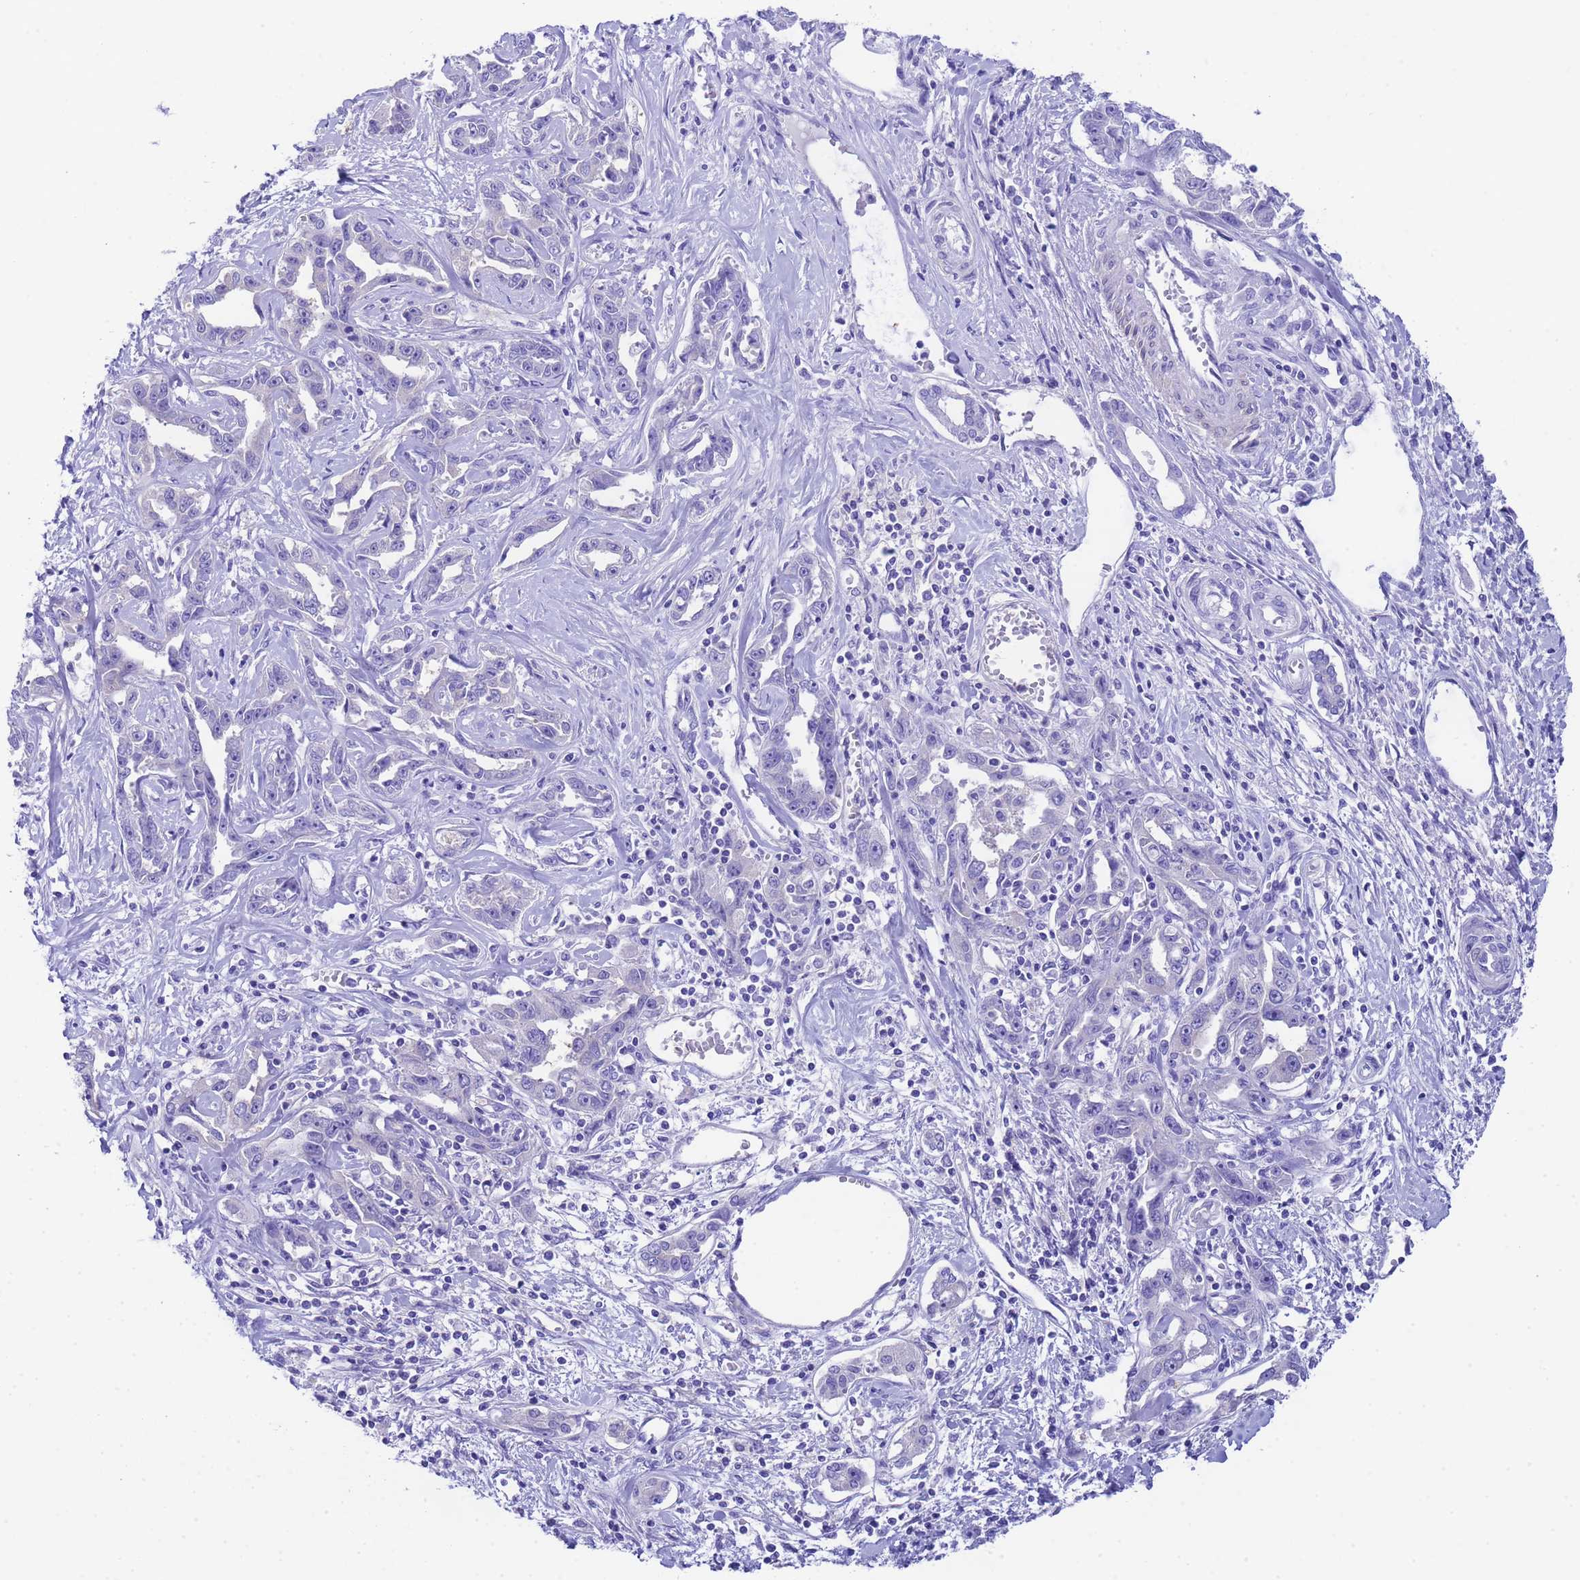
{"staining": {"intensity": "negative", "quantity": "none", "location": "none"}, "tissue": "liver cancer", "cell_type": "Tumor cells", "image_type": "cancer", "snomed": [{"axis": "morphology", "description": "Cholangiocarcinoma"}, {"axis": "topography", "description": "Liver"}], "caption": "DAB (3,3'-diaminobenzidine) immunohistochemical staining of liver cancer (cholangiocarcinoma) reveals no significant staining in tumor cells.", "gene": "USP38", "patient": {"sex": "male", "age": 59}}